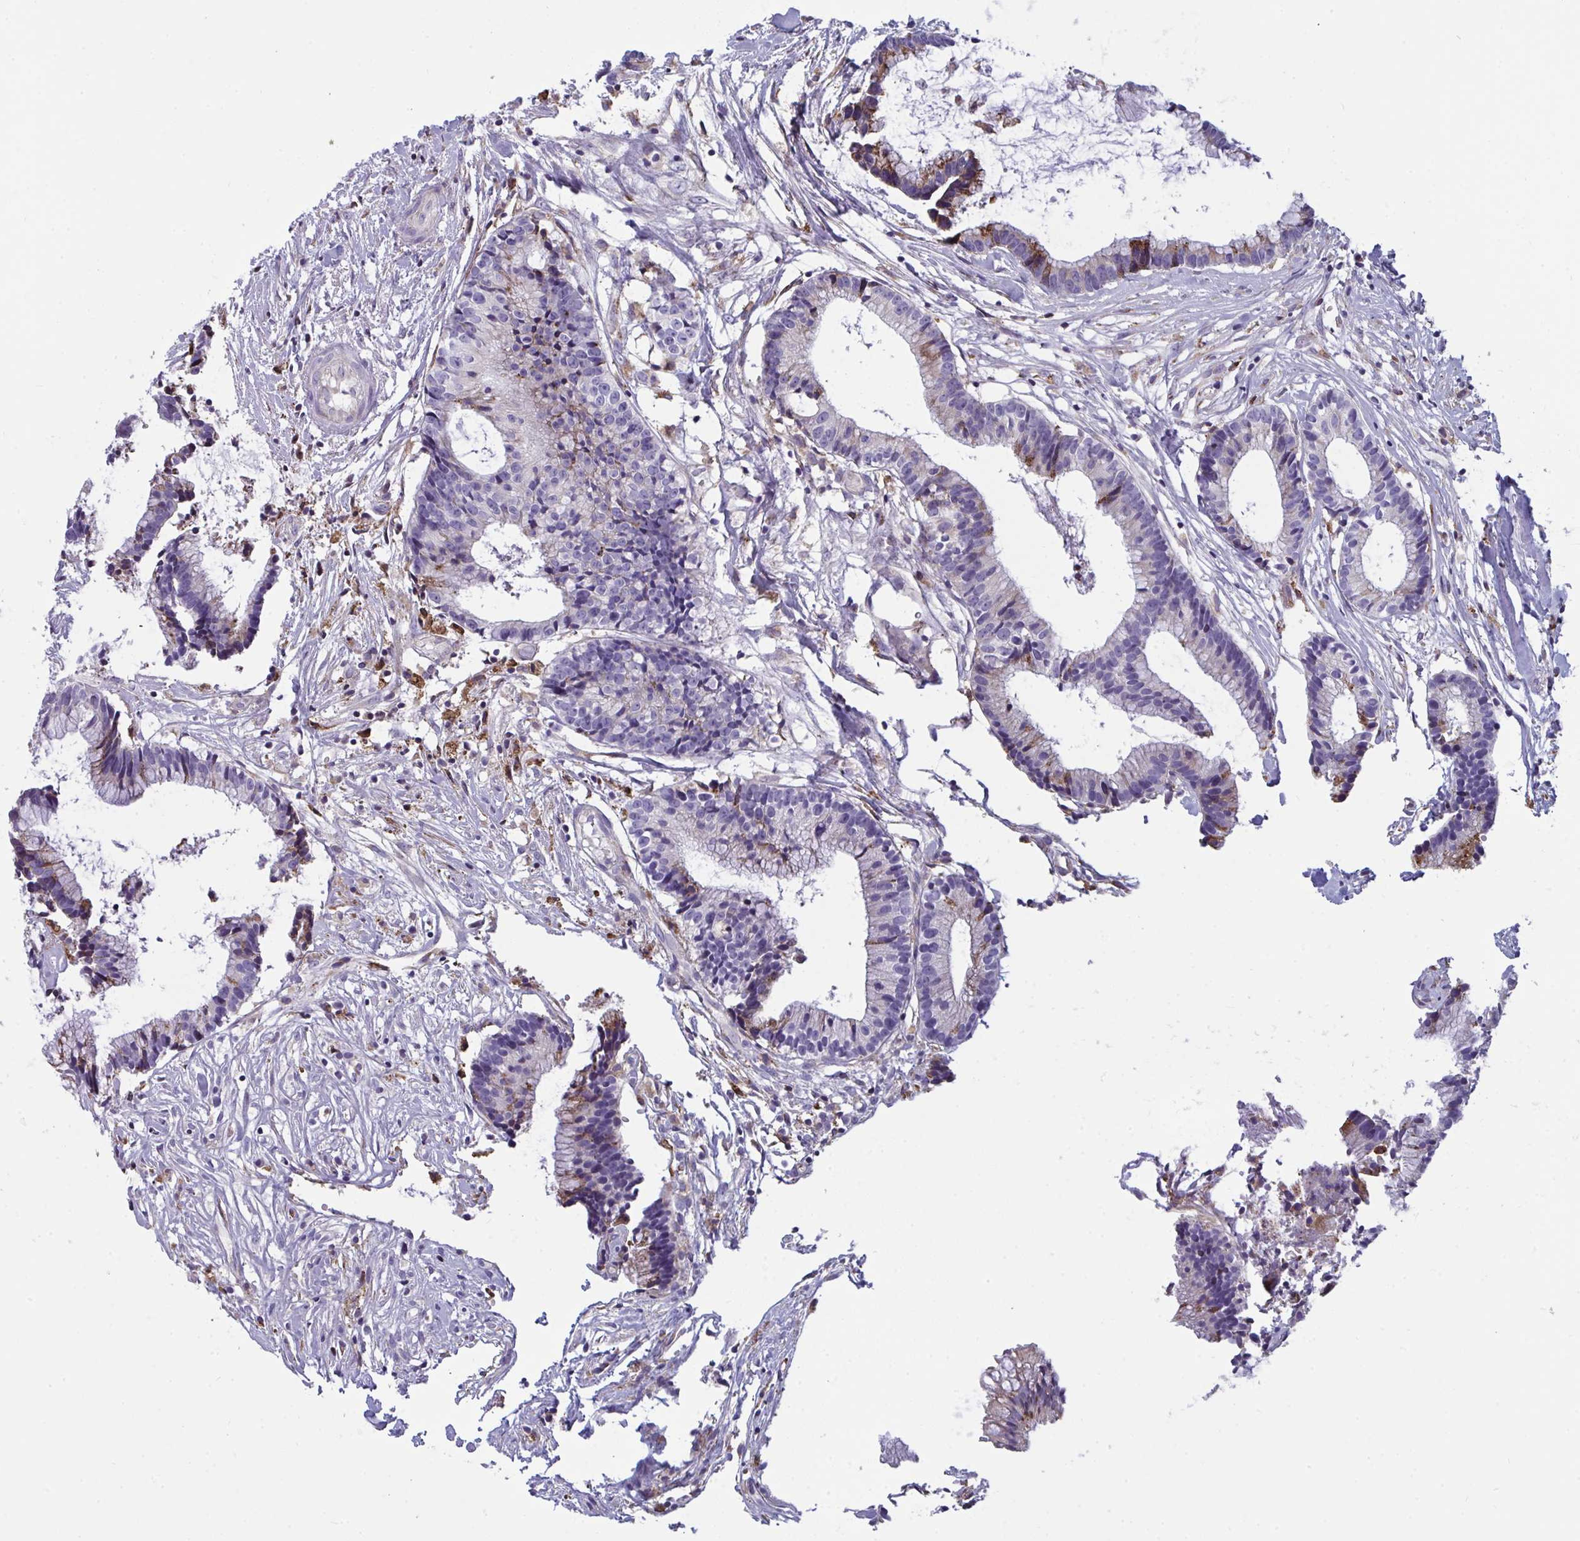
{"staining": {"intensity": "moderate", "quantity": "<25%", "location": "cytoplasmic/membranous"}, "tissue": "colorectal cancer", "cell_type": "Tumor cells", "image_type": "cancer", "snomed": [{"axis": "morphology", "description": "Adenocarcinoma, NOS"}, {"axis": "topography", "description": "Colon"}], "caption": "Protein expression analysis of human colorectal cancer (adenocarcinoma) reveals moderate cytoplasmic/membranous positivity in about <25% of tumor cells.", "gene": "MYMK", "patient": {"sex": "female", "age": 78}}